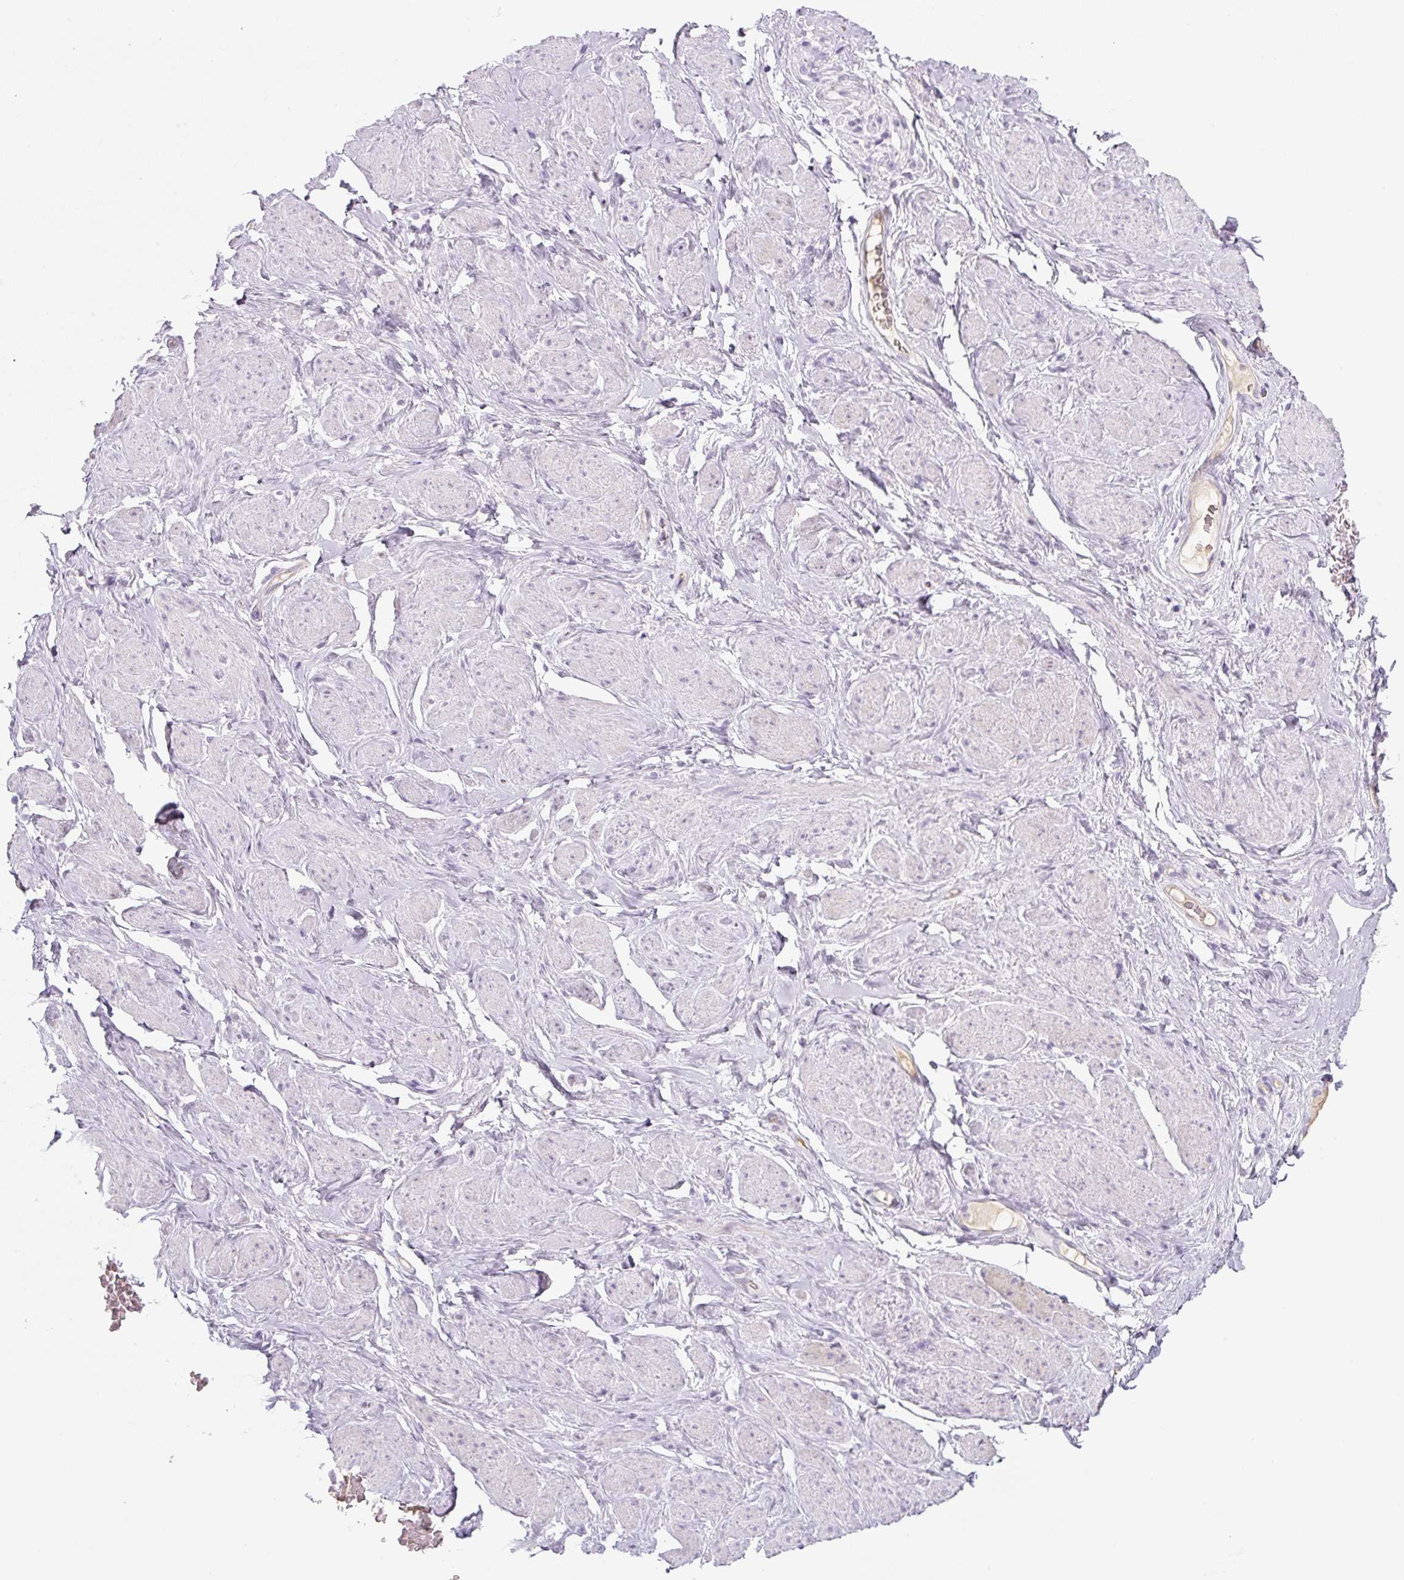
{"staining": {"intensity": "negative", "quantity": "none", "location": "none"}, "tissue": "adipose tissue", "cell_type": "Adipocytes", "image_type": "normal", "snomed": [{"axis": "morphology", "description": "Normal tissue, NOS"}, {"axis": "topography", "description": "Vagina"}, {"axis": "topography", "description": "Peripheral nerve tissue"}], "caption": "Adipocytes are negative for brown protein staining in normal adipose tissue. (Stains: DAB immunohistochemistry with hematoxylin counter stain, Microscopy: brightfield microscopy at high magnification).", "gene": "PRM1", "patient": {"sex": "female", "age": 71}}